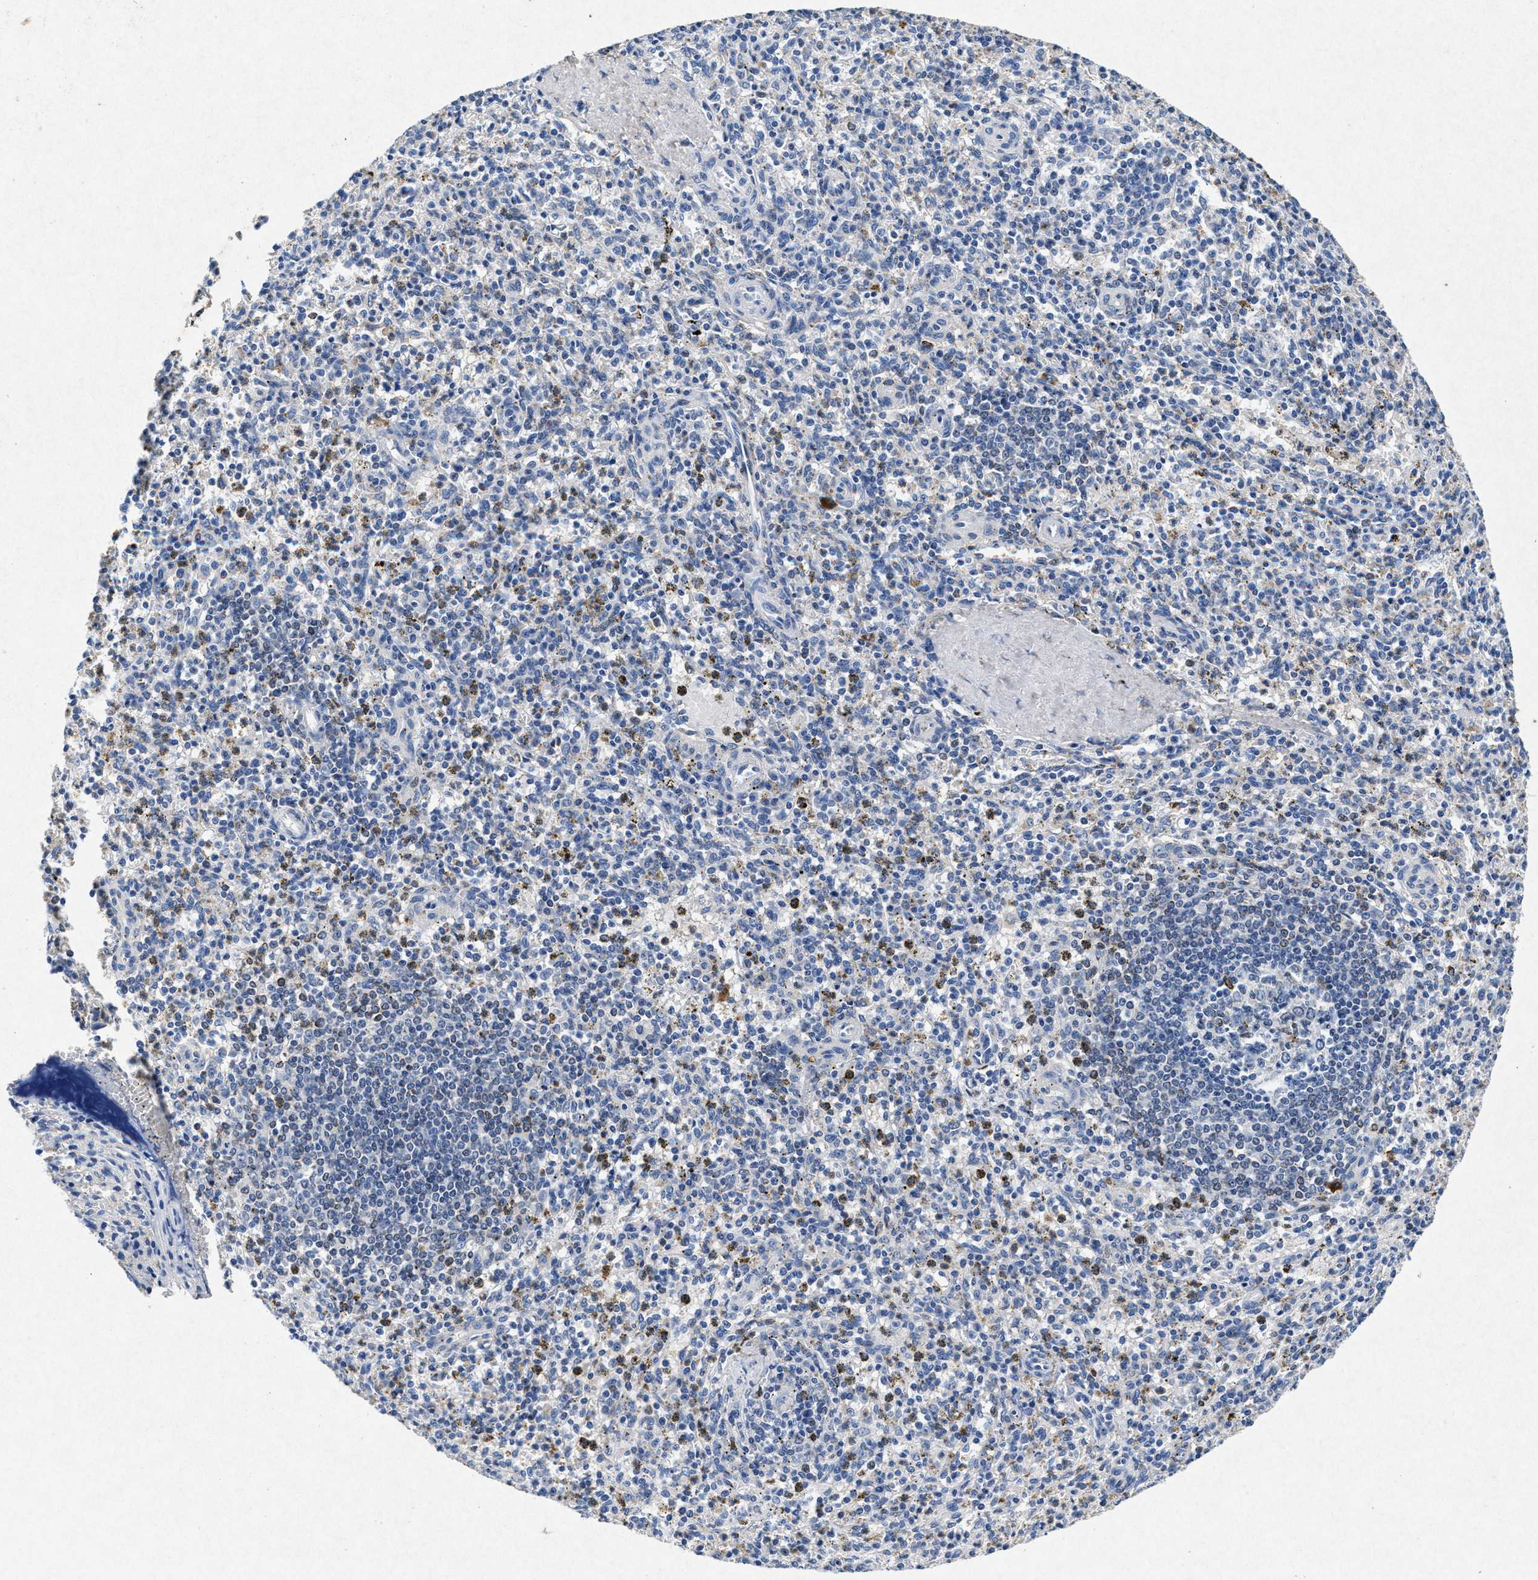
{"staining": {"intensity": "moderate", "quantity": "<25%", "location": "cytoplasmic/membranous"}, "tissue": "spleen", "cell_type": "Cells in red pulp", "image_type": "normal", "snomed": [{"axis": "morphology", "description": "Normal tissue, NOS"}, {"axis": "topography", "description": "Spleen"}], "caption": "This image shows immunohistochemistry (IHC) staining of normal human spleen, with low moderate cytoplasmic/membranous staining in about <25% of cells in red pulp.", "gene": "MAP6", "patient": {"sex": "male", "age": 72}}